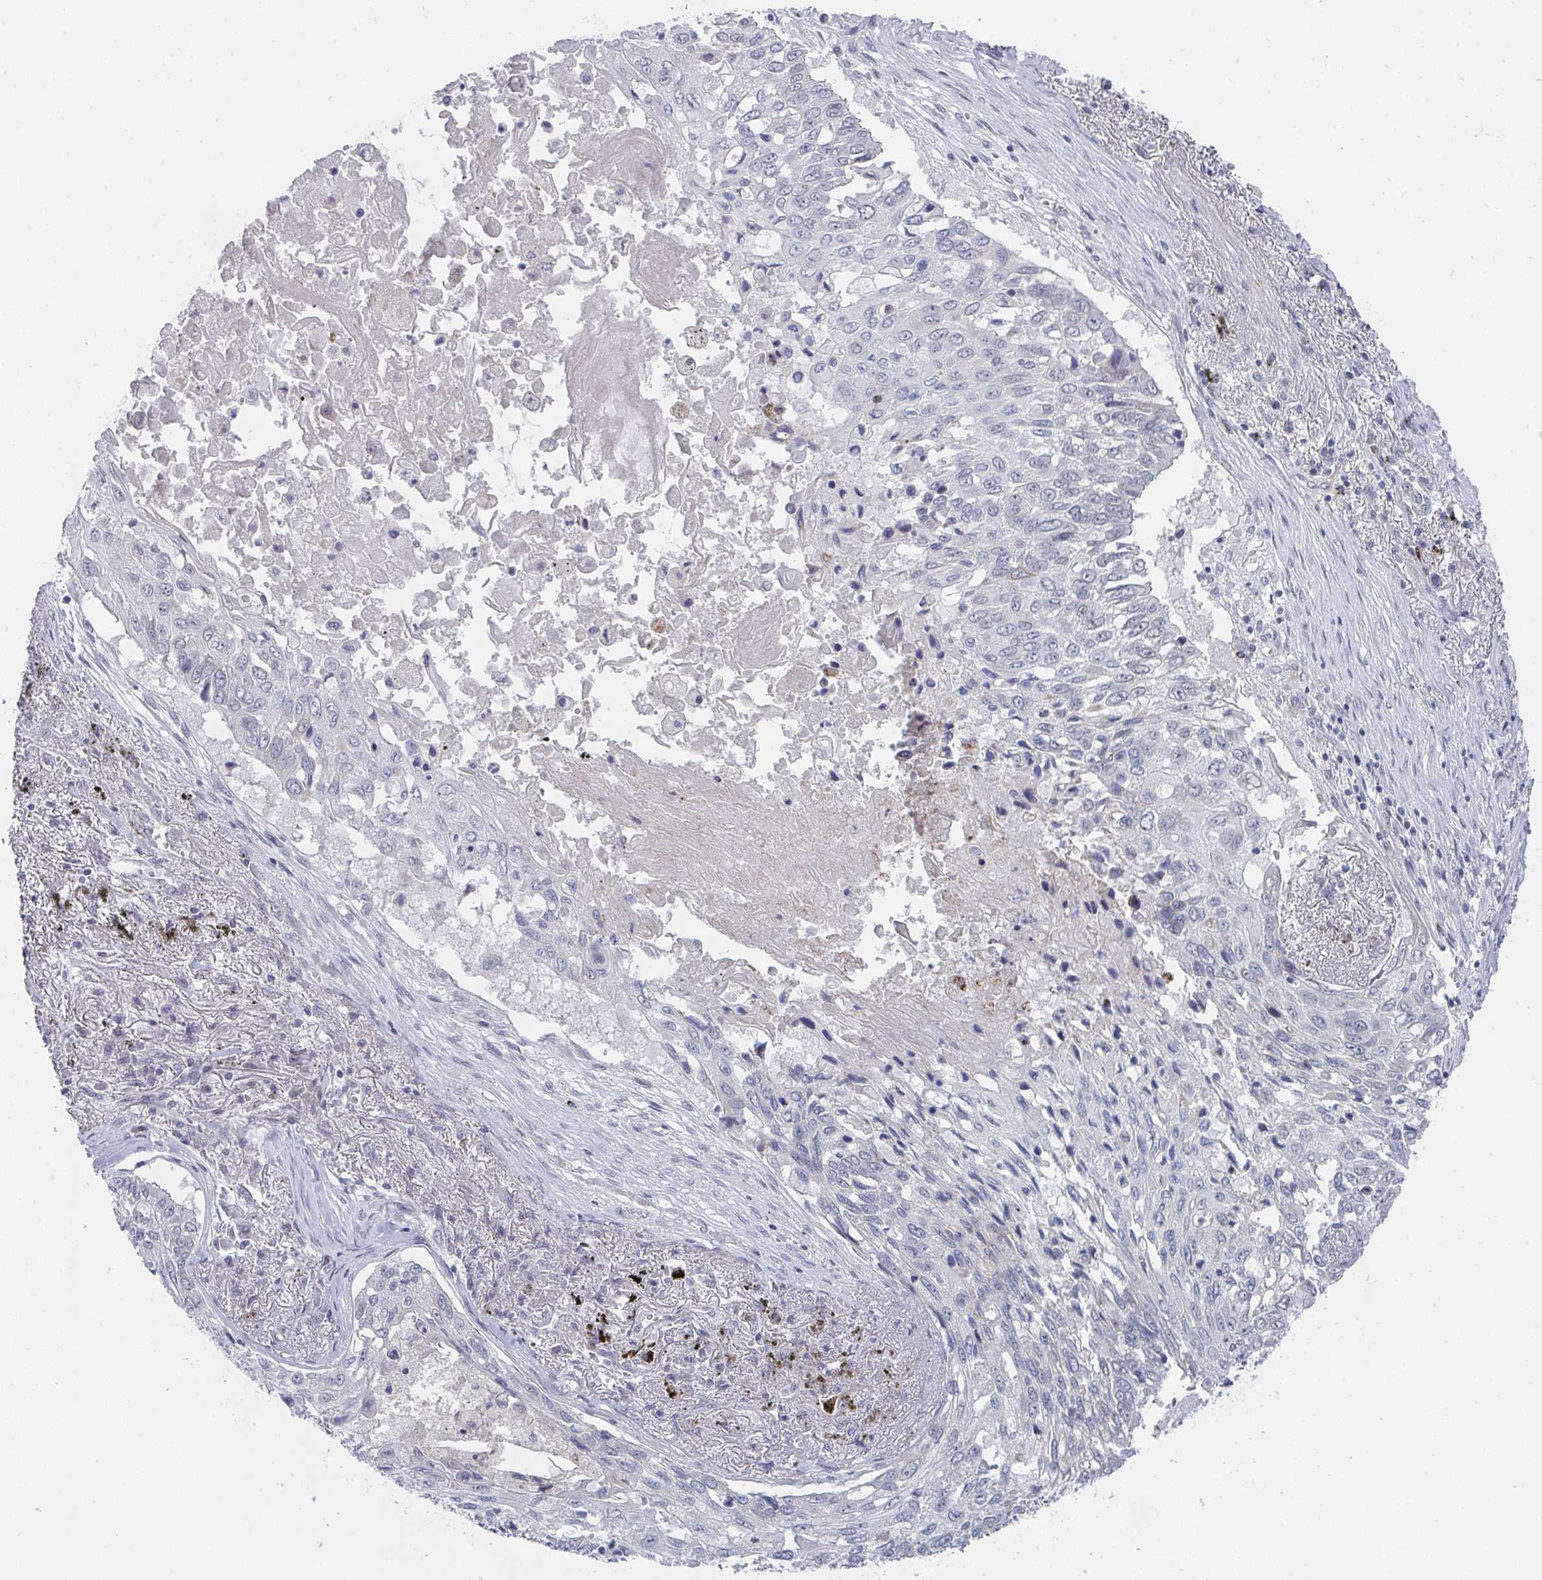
{"staining": {"intensity": "negative", "quantity": "none", "location": "none"}, "tissue": "lung cancer", "cell_type": "Tumor cells", "image_type": "cancer", "snomed": [{"axis": "morphology", "description": "Squamous cell carcinoma, NOS"}, {"axis": "topography", "description": "Lung"}], "caption": "This photomicrograph is of lung squamous cell carcinoma stained with IHC to label a protein in brown with the nuclei are counter-stained blue. There is no positivity in tumor cells.", "gene": "VWDE", "patient": {"sex": "male", "age": 75}}